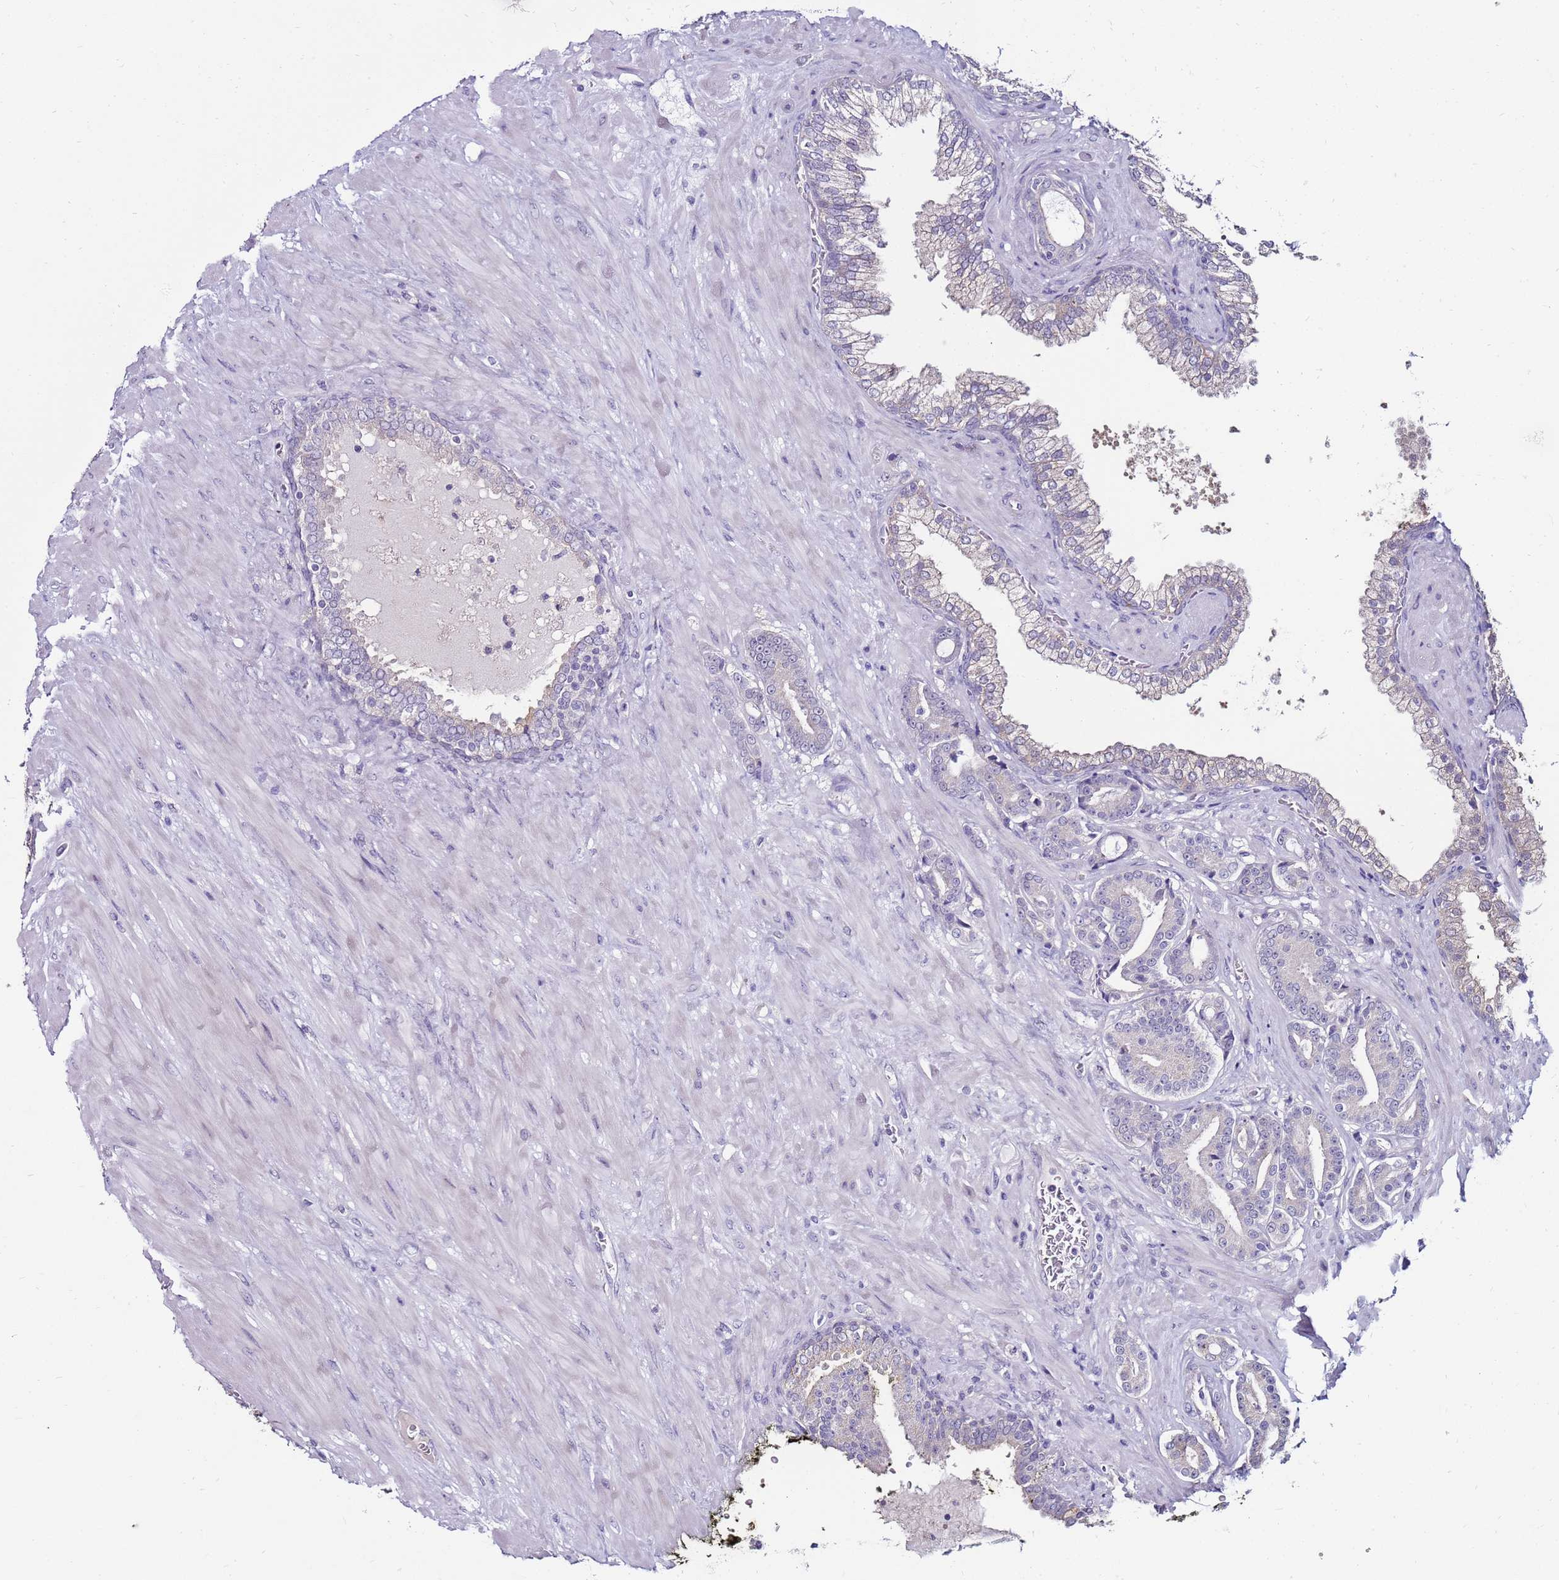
{"staining": {"intensity": "negative", "quantity": "none", "location": "none"}, "tissue": "prostate cancer", "cell_type": "Tumor cells", "image_type": "cancer", "snomed": [{"axis": "morphology", "description": "Adenocarcinoma, High grade"}, {"axis": "topography", "description": "Prostate"}], "caption": "High power microscopy micrograph of an IHC micrograph of prostate cancer, revealing no significant staining in tumor cells. (Stains: DAB (3,3'-diaminobenzidine) immunohistochemistry with hematoxylin counter stain, Microscopy: brightfield microscopy at high magnification).", "gene": "GPN3", "patient": {"sex": "male", "age": 55}}